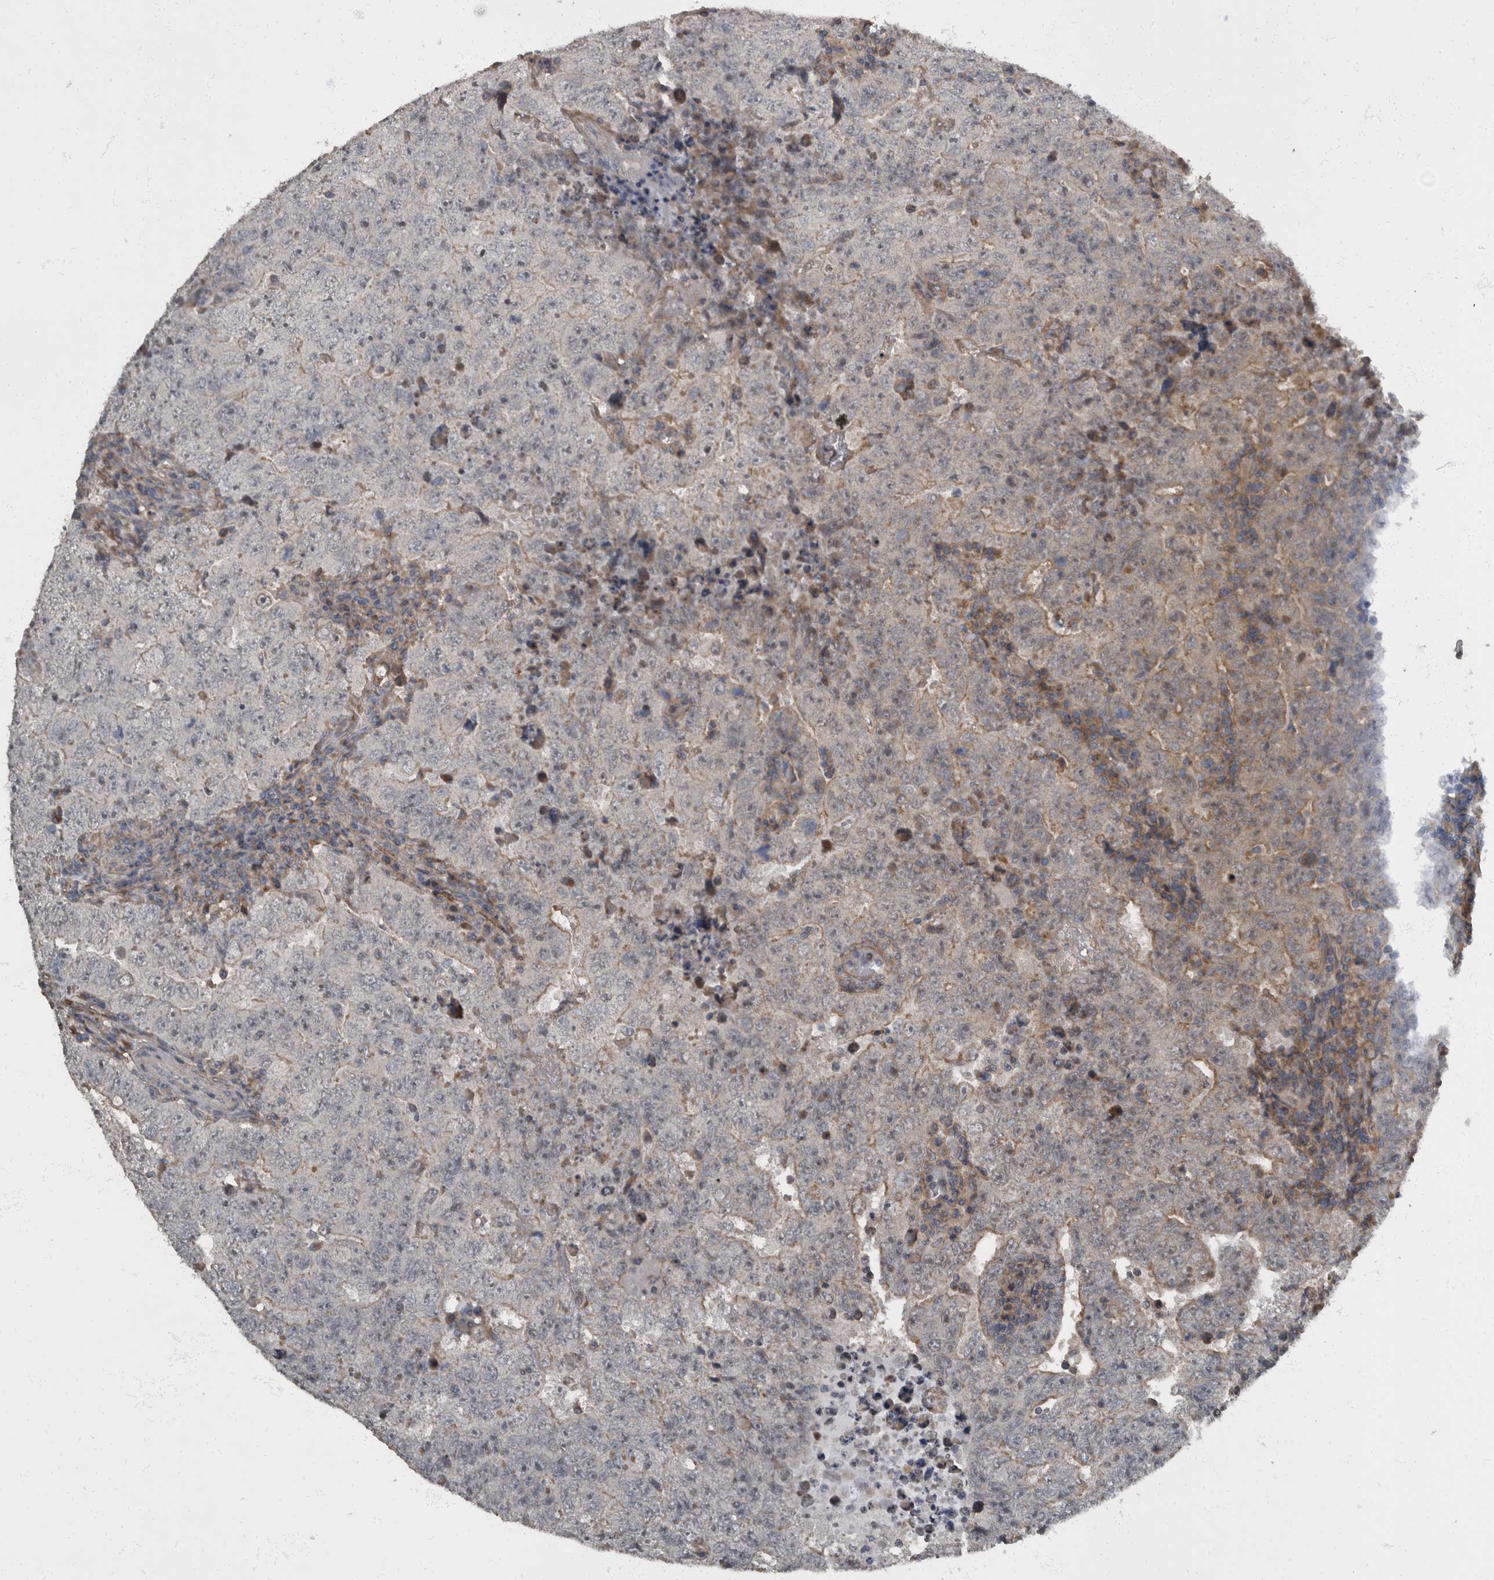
{"staining": {"intensity": "weak", "quantity": "<25%", "location": "cytoplasmic/membranous"}, "tissue": "testis cancer", "cell_type": "Tumor cells", "image_type": "cancer", "snomed": [{"axis": "morphology", "description": "Carcinoma, Embryonal, NOS"}, {"axis": "topography", "description": "Testis"}], "caption": "The photomicrograph exhibits no significant positivity in tumor cells of testis cancer (embryonal carcinoma).", "gene": "RABGGTB", "patient": {"sex": "male", "age": 26}}